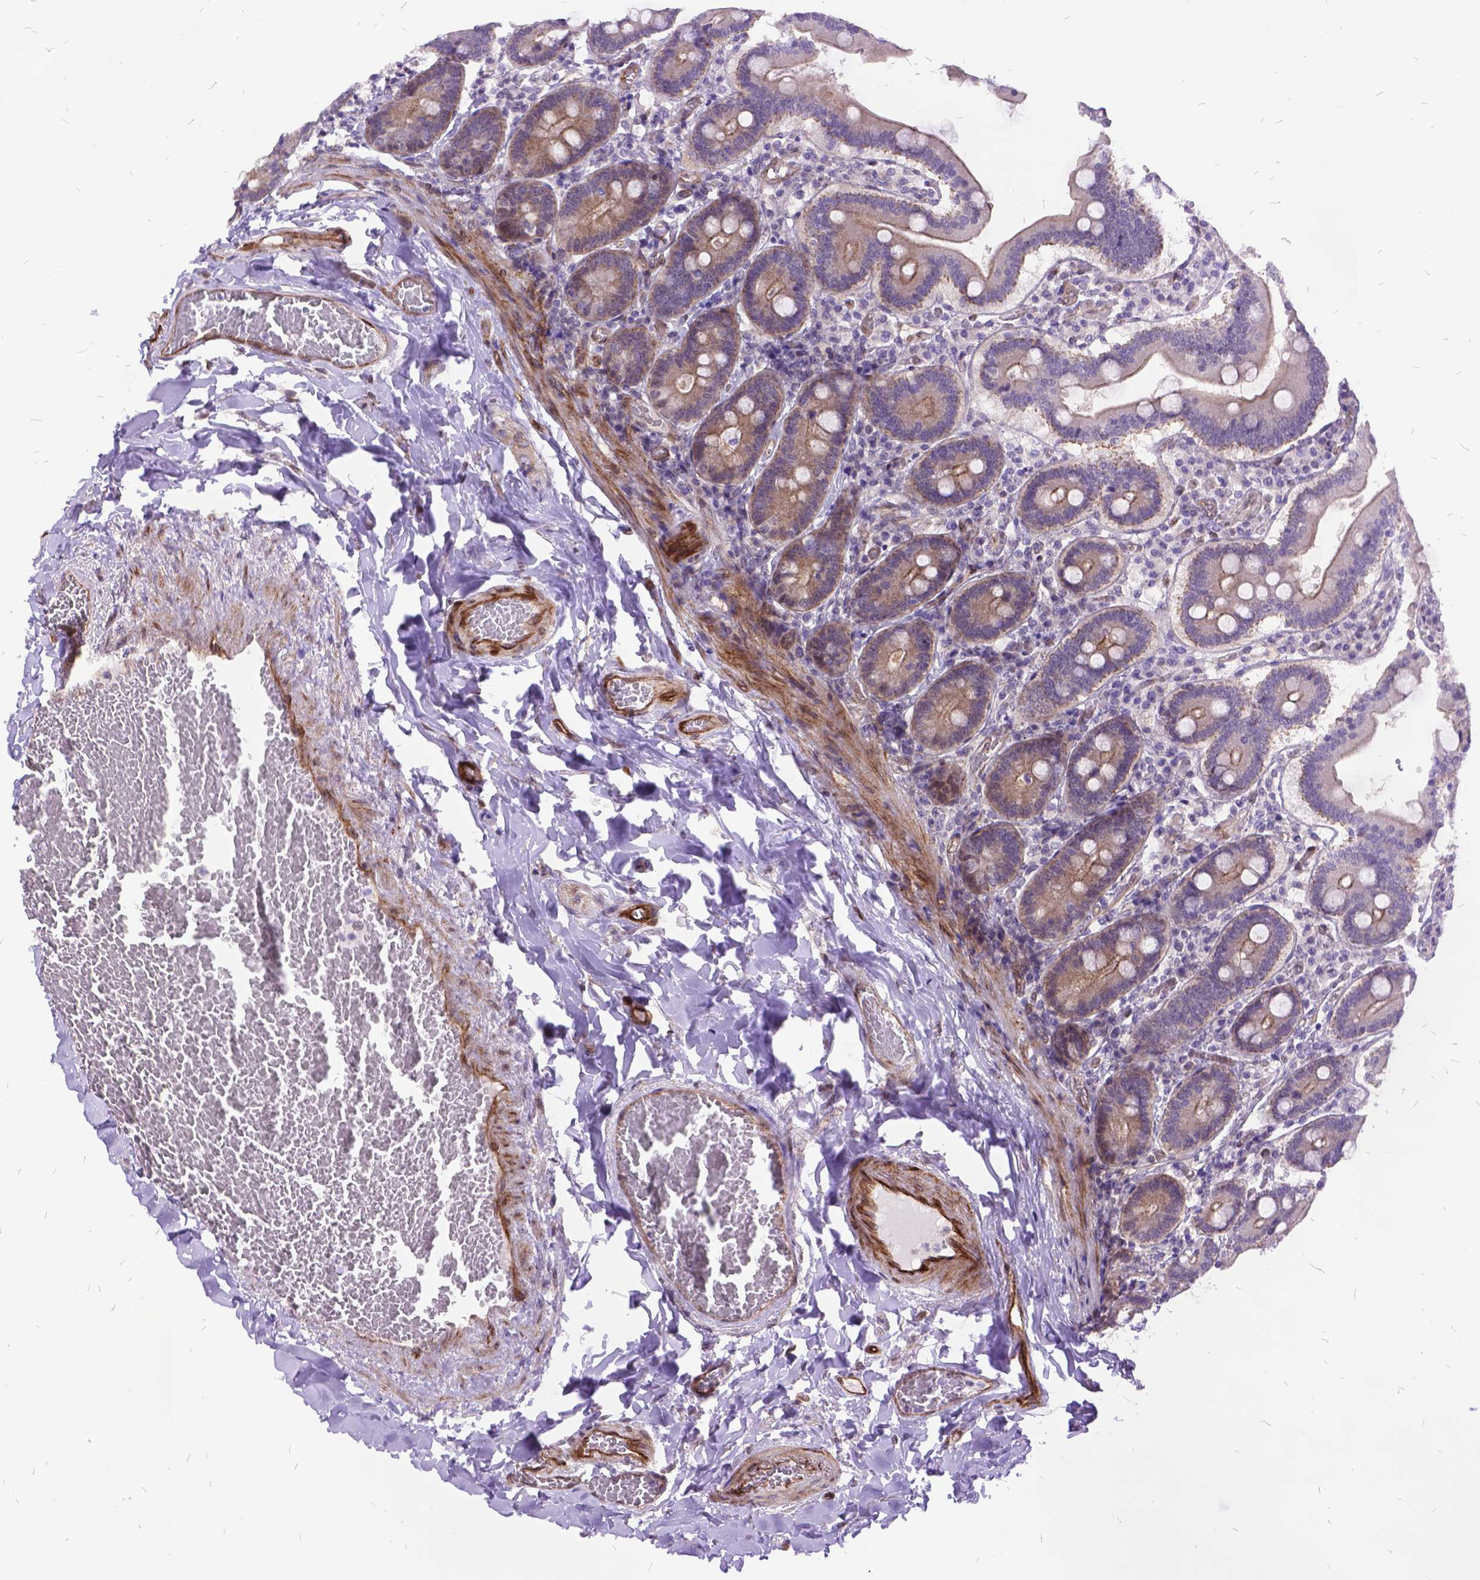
{"staining": {"intensity": "moderate", "quantity": "25%-75%", "location": "cytoplasmic/membranous"}, "tissue": "duodenum", "cell_type": "Glandular cells", "image_type": "normal", "snomed": [{"axis": "morphology", "description": "Normal tissue, NOS"}, {"axis": "topography", "description": "Duodenum"}], "caption": "IHC micrograph of unremarkable duodenum stained for a protein (brown), which reveals medium levels of moderate cytoplasmic/membranous positivity in about 25%-75% of glandular cells.", "gene": "GRB7", "patient": {"sex": "female", "age": 62}}